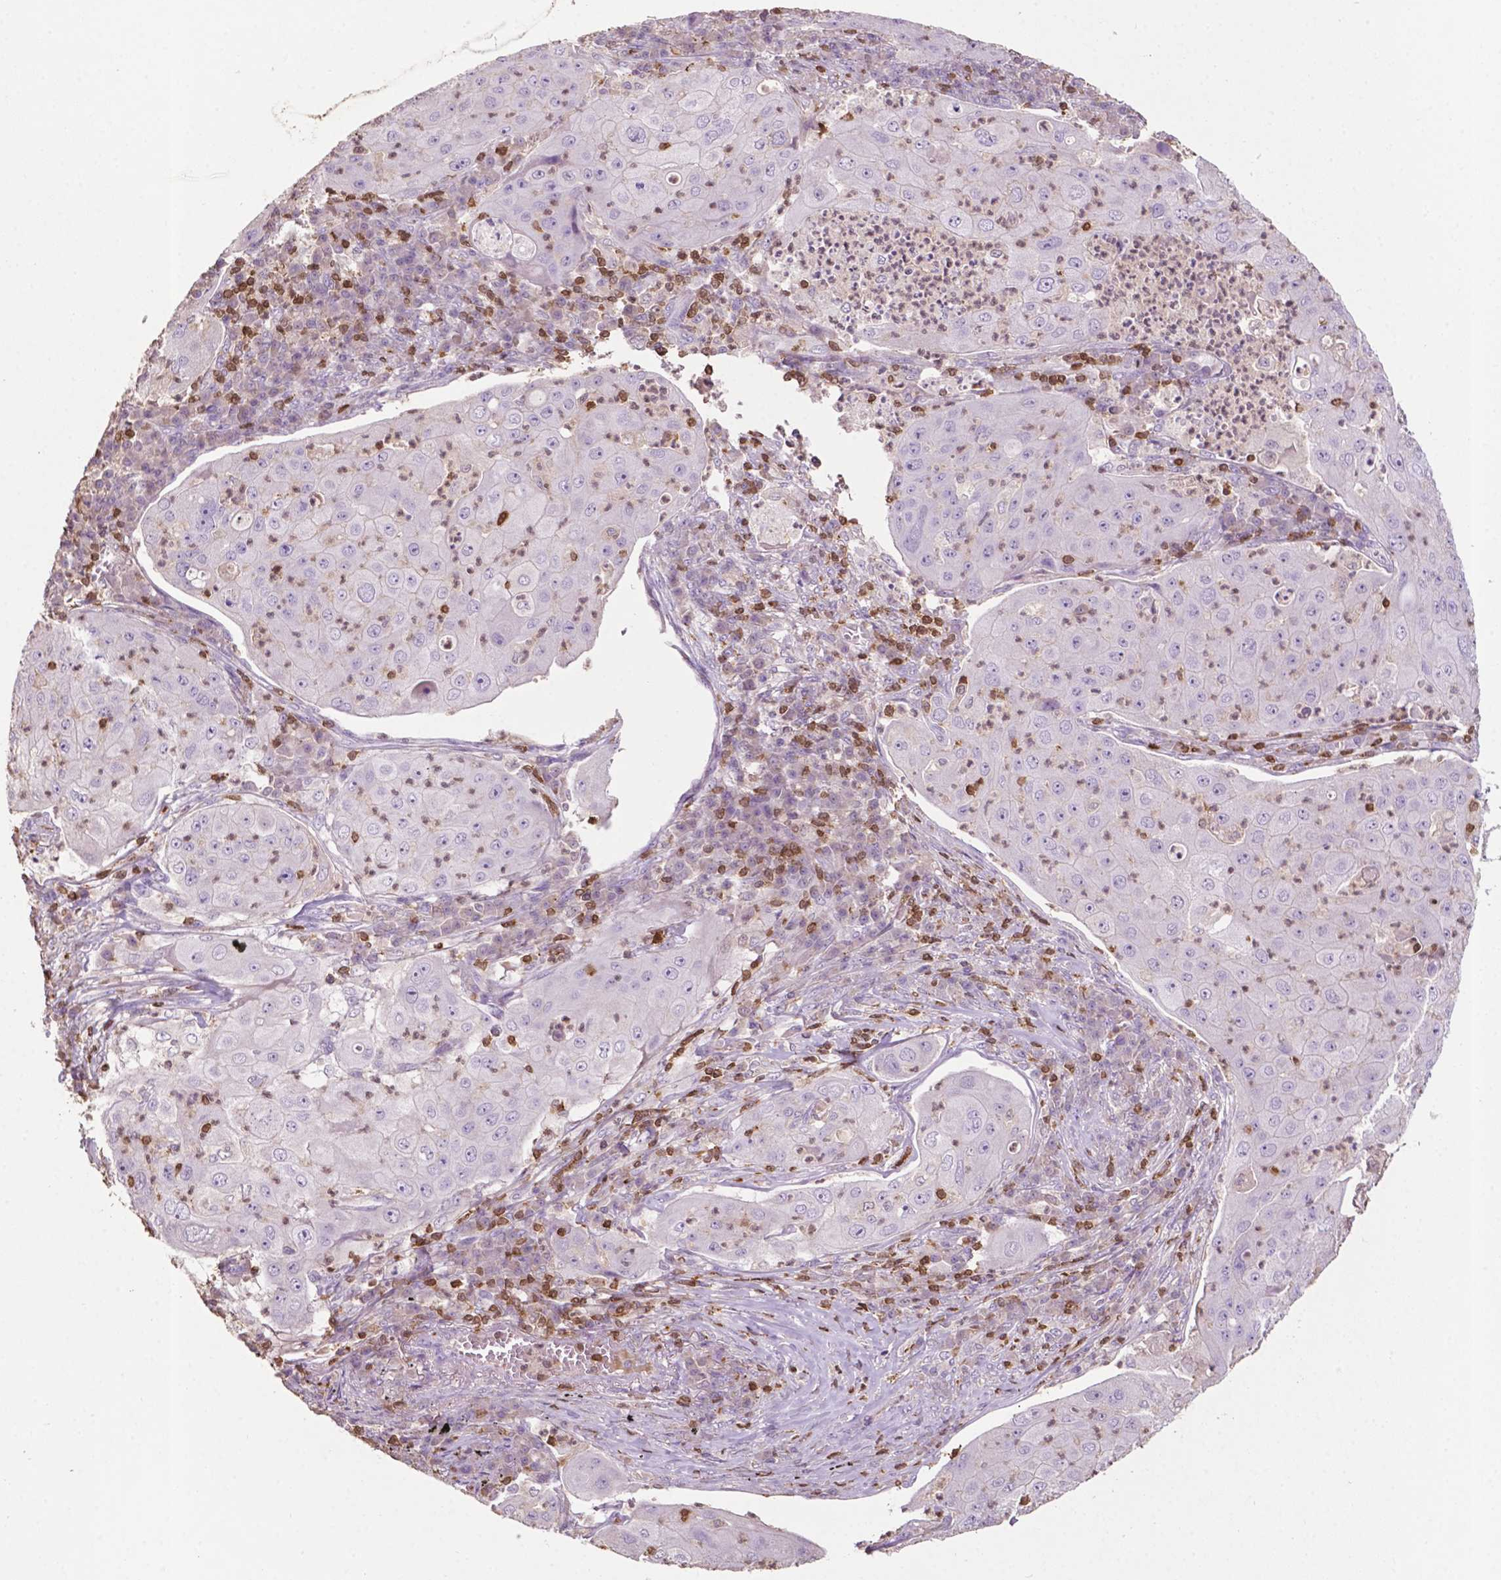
{"staining": {"intensity": "negative", "quantity": "none", "location": "none"}, "tissue": "lung cancer", "cell_type": "Tumor cells", "image_type": "cancer", "snomed": [{"axis": "morphology", "description": "Squamous cell carcinoma, NOS"}, {"axis": "topography", "description": "Lung"}], "caption": "Immunohistochemistry (IHC) histopathology image of neoplastic tissue: human lung squamous cell carcinoma stained with DAB shows no significant protein expression in tumor cells.", "gene": "TBC1D10C", "patient": {"sex": "female", "age": 59}}